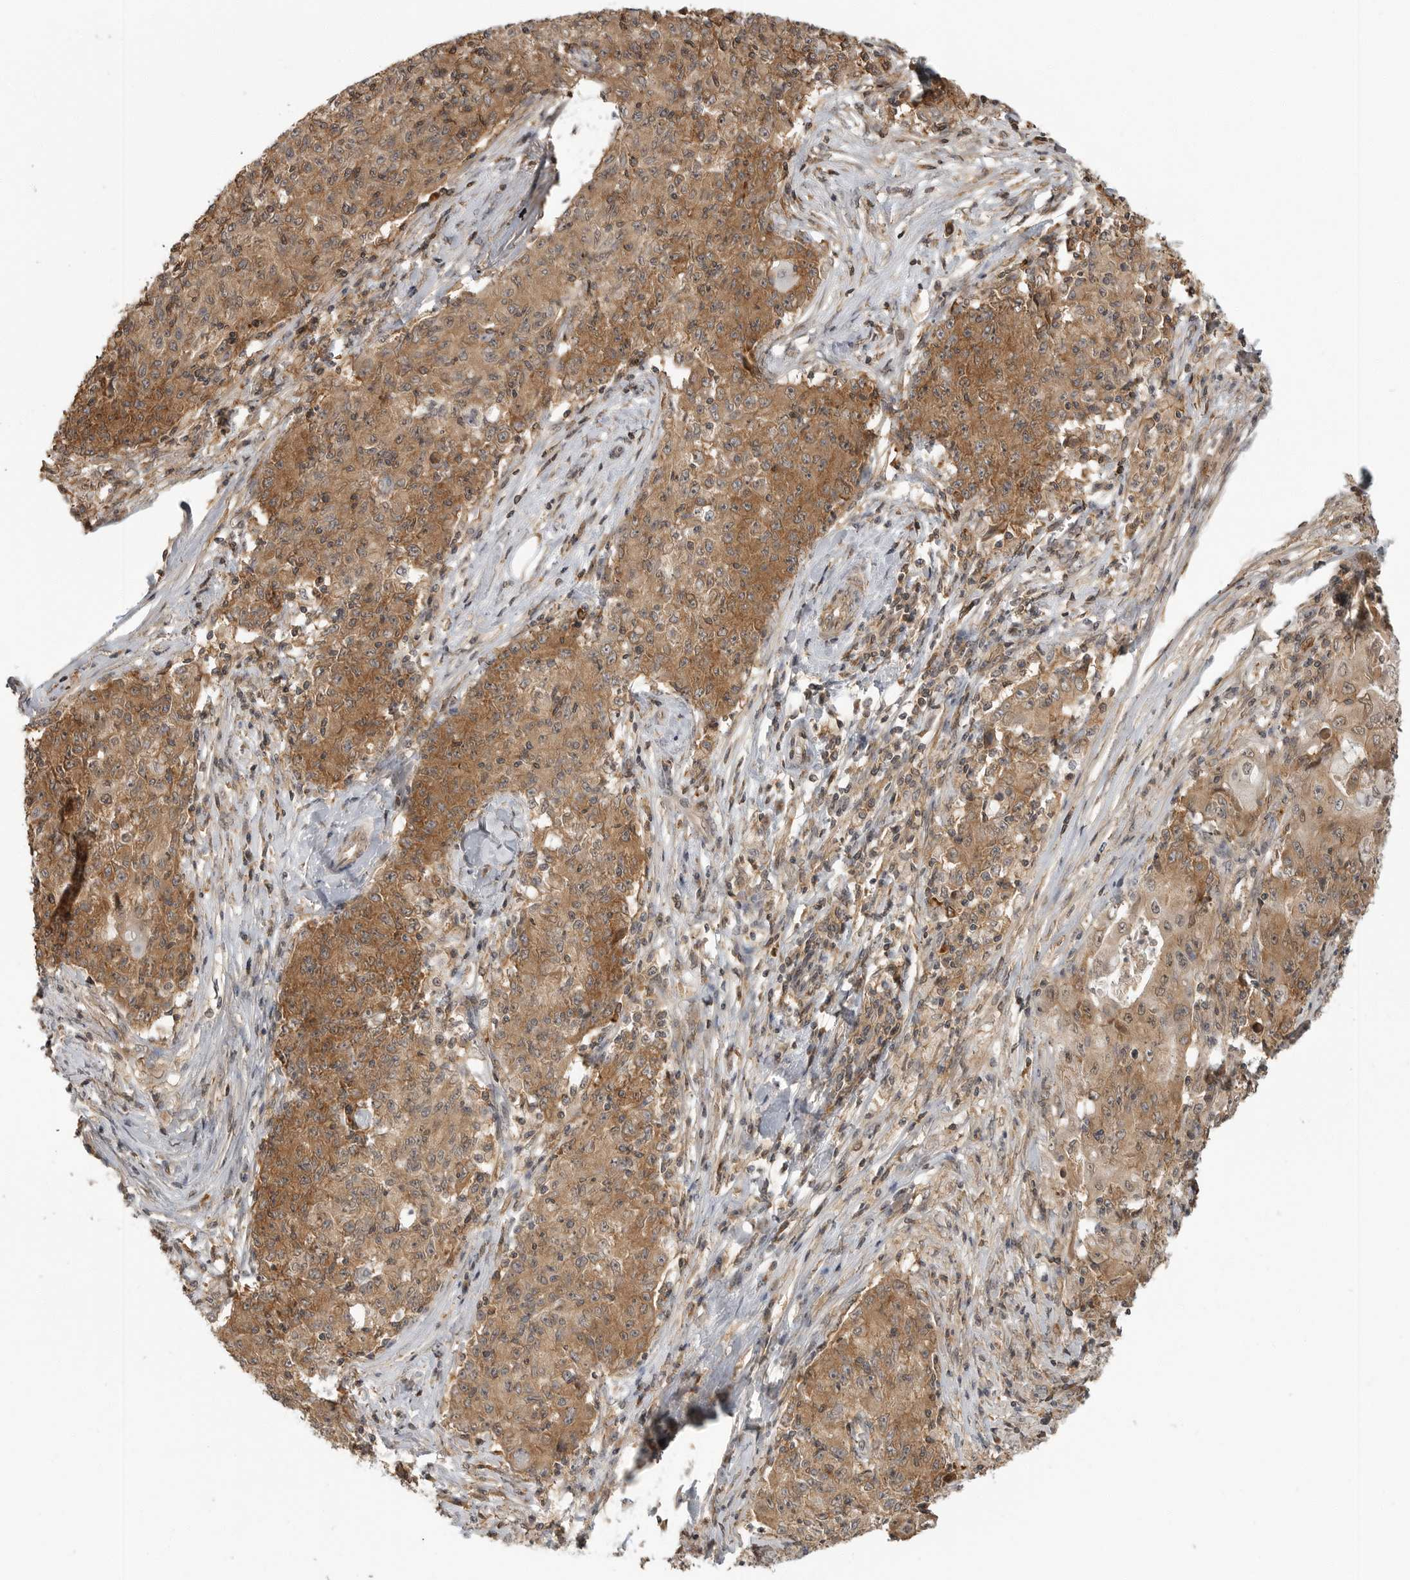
{"staining": {"intensity": "moderate", "quantity": ">75%", "location": "cytoplasmic/membranous,nuclear"}, "tissue": "ovarian cancer", "cell_type": "Tumor cells", "image_type": "cancer", "snomed": [{"axis": "morphology", "description": "Carcinoma, endometroid"}, {"axis": "topography", "description": "Ovary"}], "caption": "Human ovarian endometroid carcinoma stained with a protein marker reveals moderate staining in tumor cells.", "gene": "ERN1", "patient": {"sex": "female", "age": 42}}